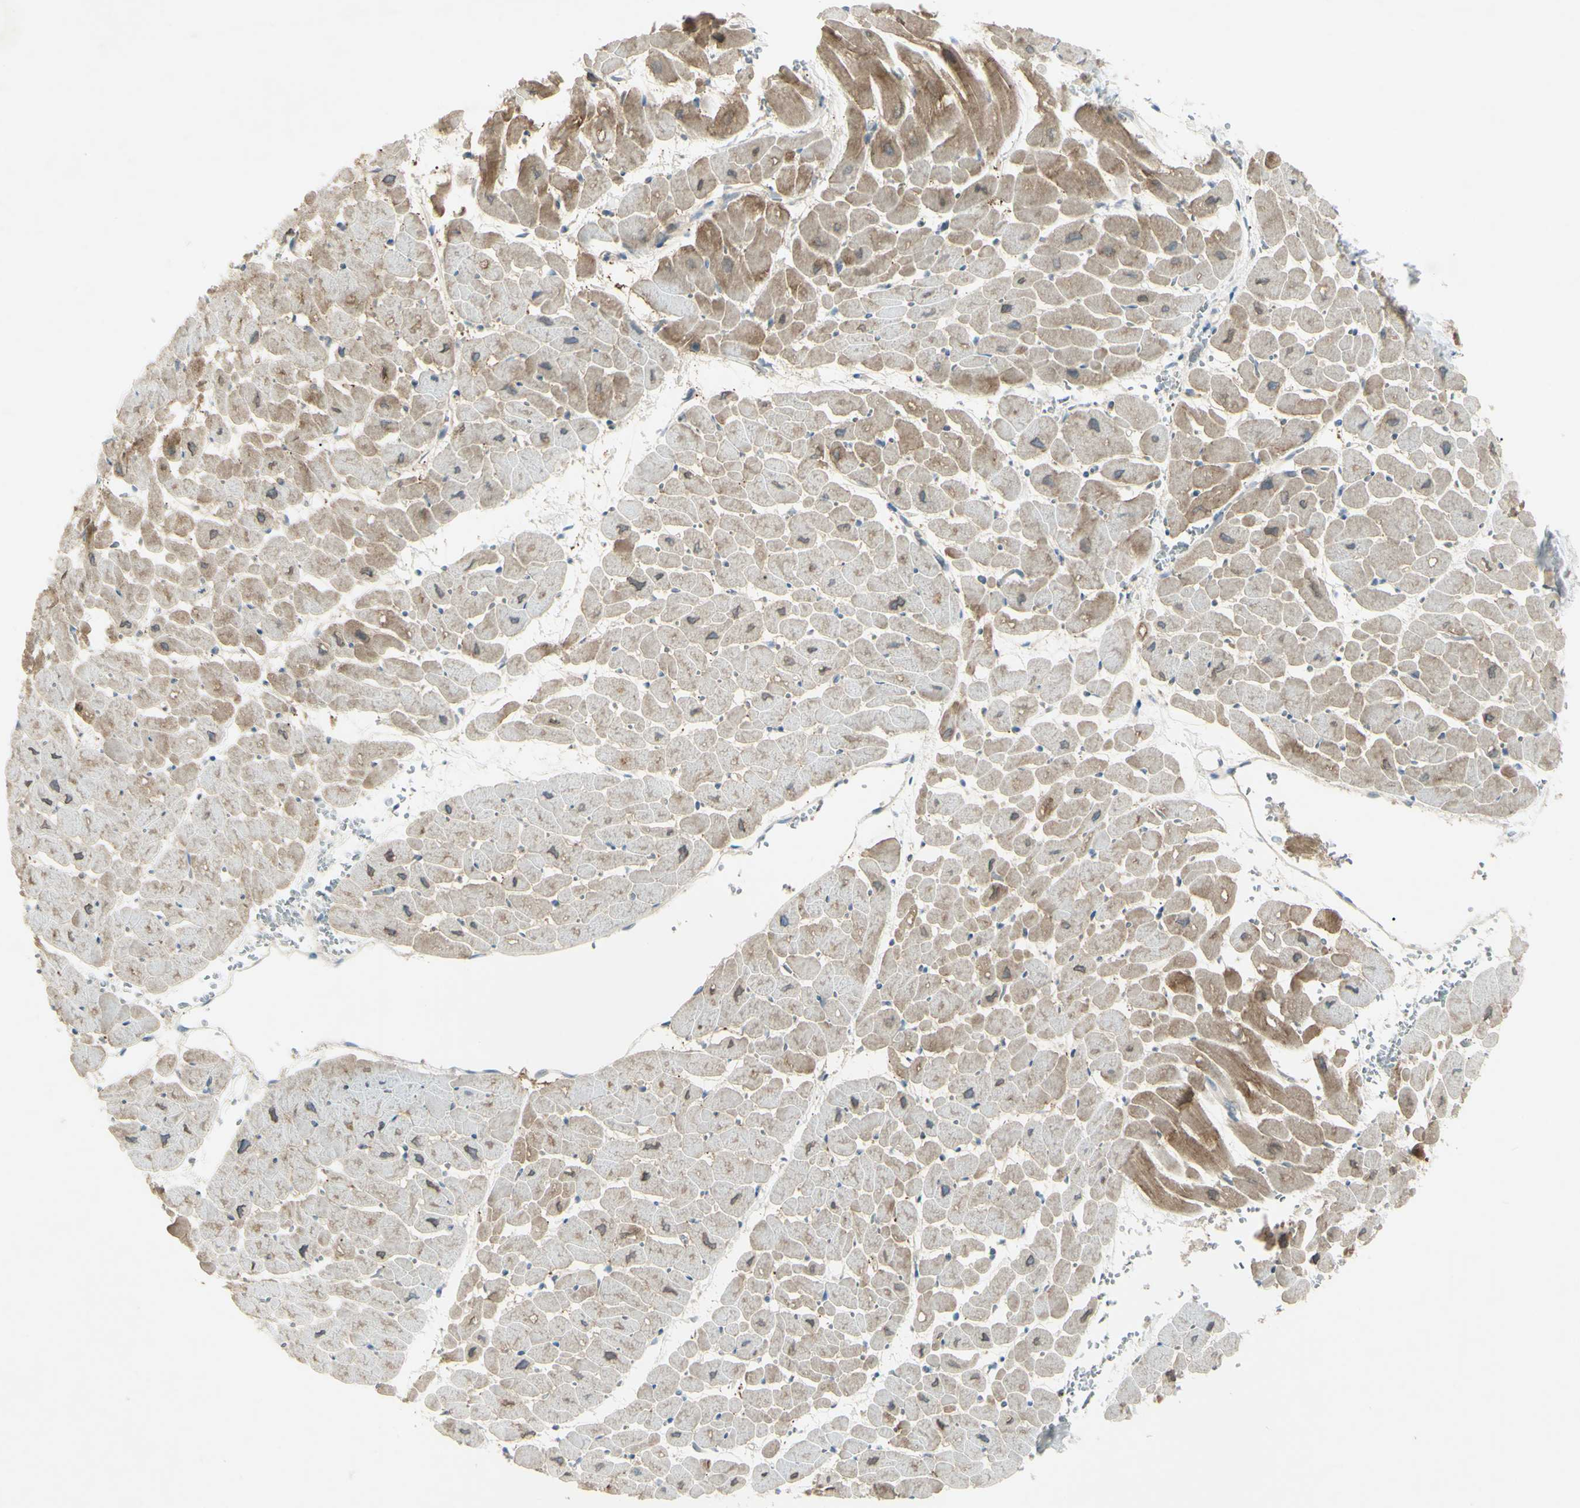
{"staining": {"intensity": "moderate", "quantity": ">75%", "location": "cytoplasmic/membranous"}, "tissue": "heart muscle", "cell_type": "Cardiomyocytes", "image_type": "normal", "snomed": [{"axis": "morphology", "description": "Normal tissue, NOS"}, {"axis": "topography", "description": "Heart"}], "caption": "Heart muscle stained for a protein (brown) exhibits moderate cytoplasmic/membranous positive expression in approximately >75% of cardiomyocytes.", "gene": "C1orf159", "patient": {"sex": "male", "age": 45}}